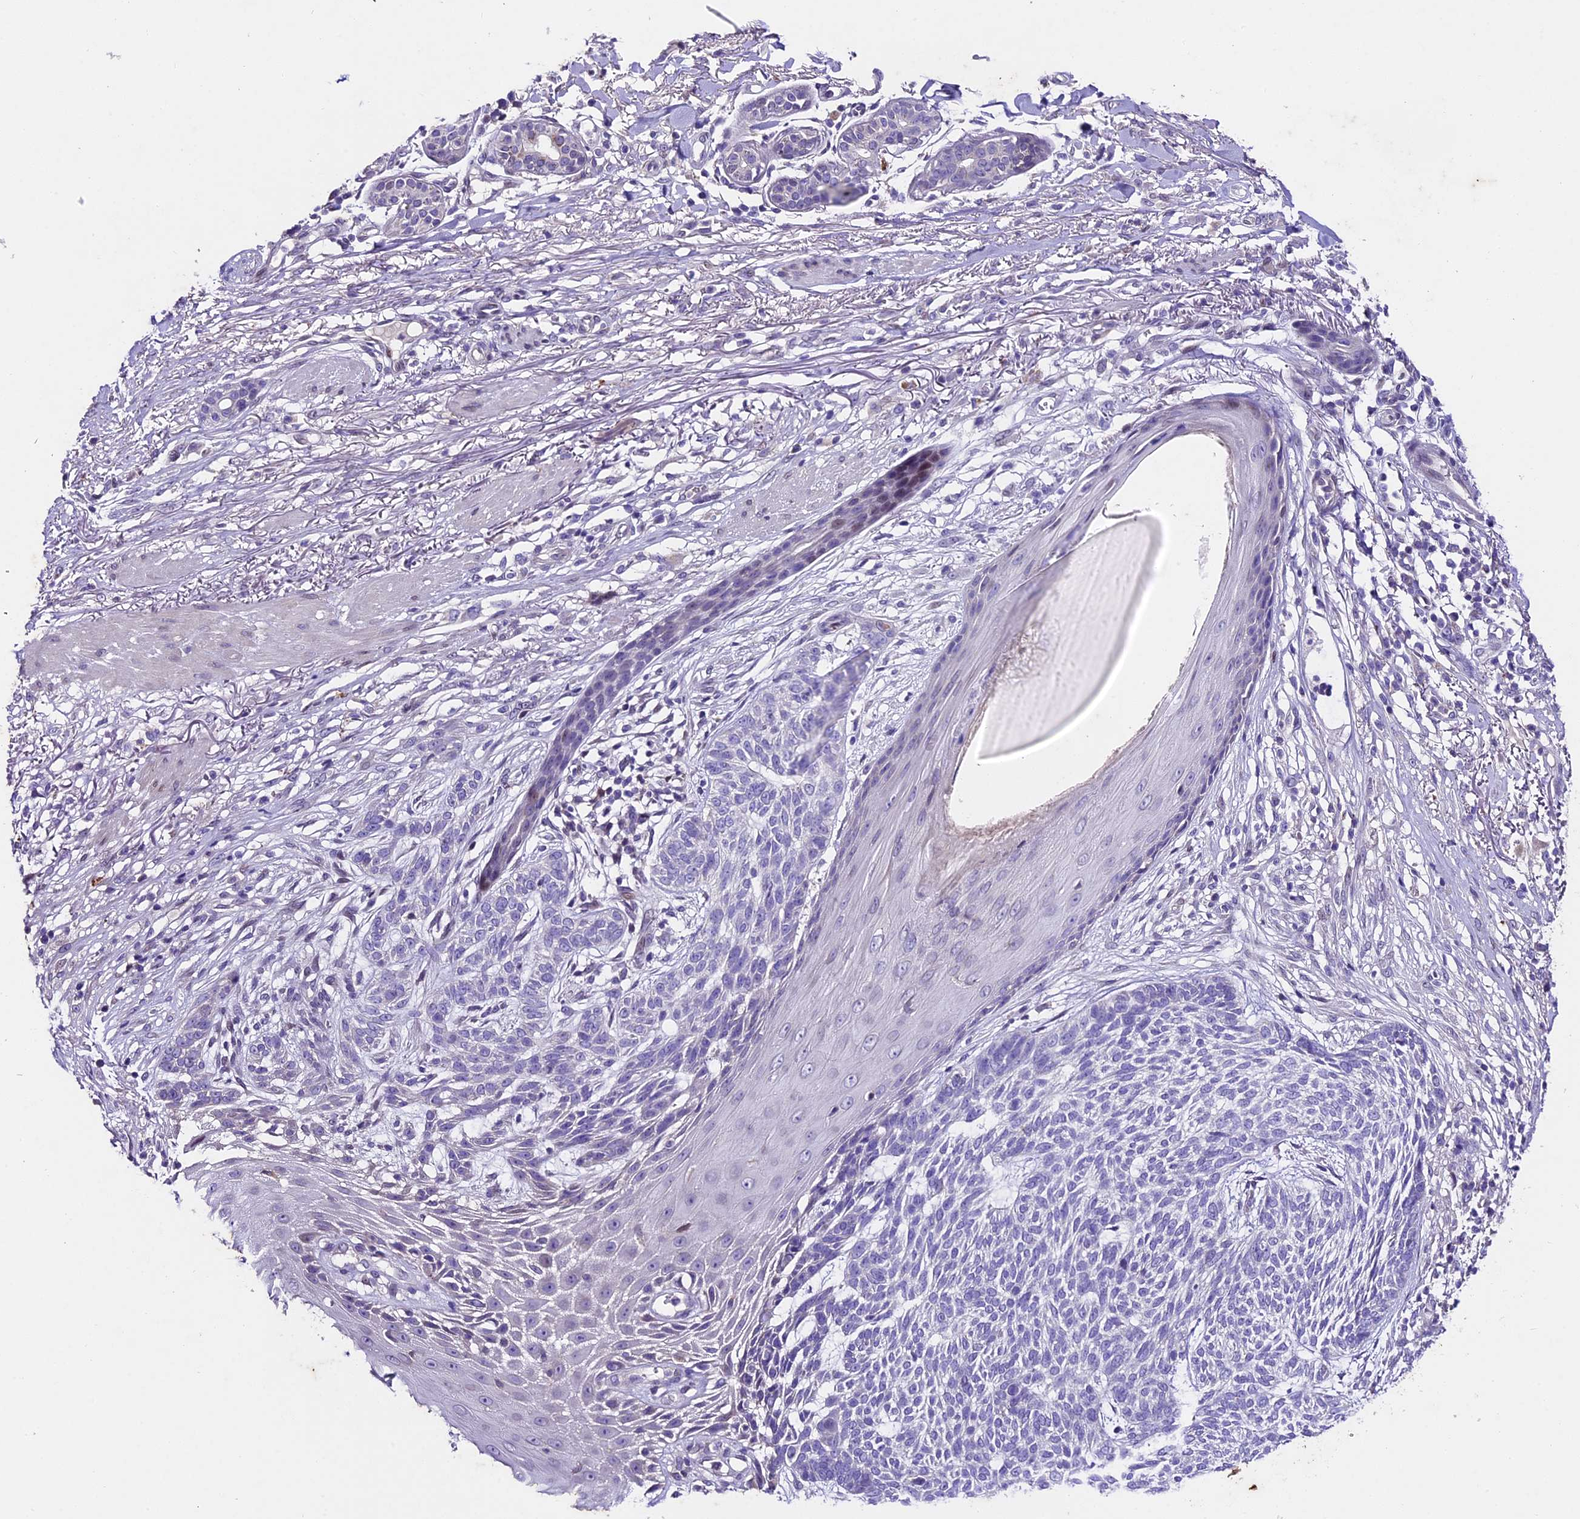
{"staining": {"intensity": "negative", "quantity": "none", "location": "none"}, "tissue": "skin cancer", "cell_type": "Tumor cells", "image_type": "cancer", "snomed": [{"axis": "morphology", "description": "Normal tissue, NOS"}, {"axis": "morphology", "description": "Basal cell carcinoma"}, {"axis": "topography", "description": "Skin"}], "caption": "Immunohistochemistry (IHC) histopathology image of human skin cancer (basal cell carcinoma) stained for a protein (brown), which displays no expression in tumor cells.", "gene": "IFT140", "patient": {"sex": "male", "age": 64}}